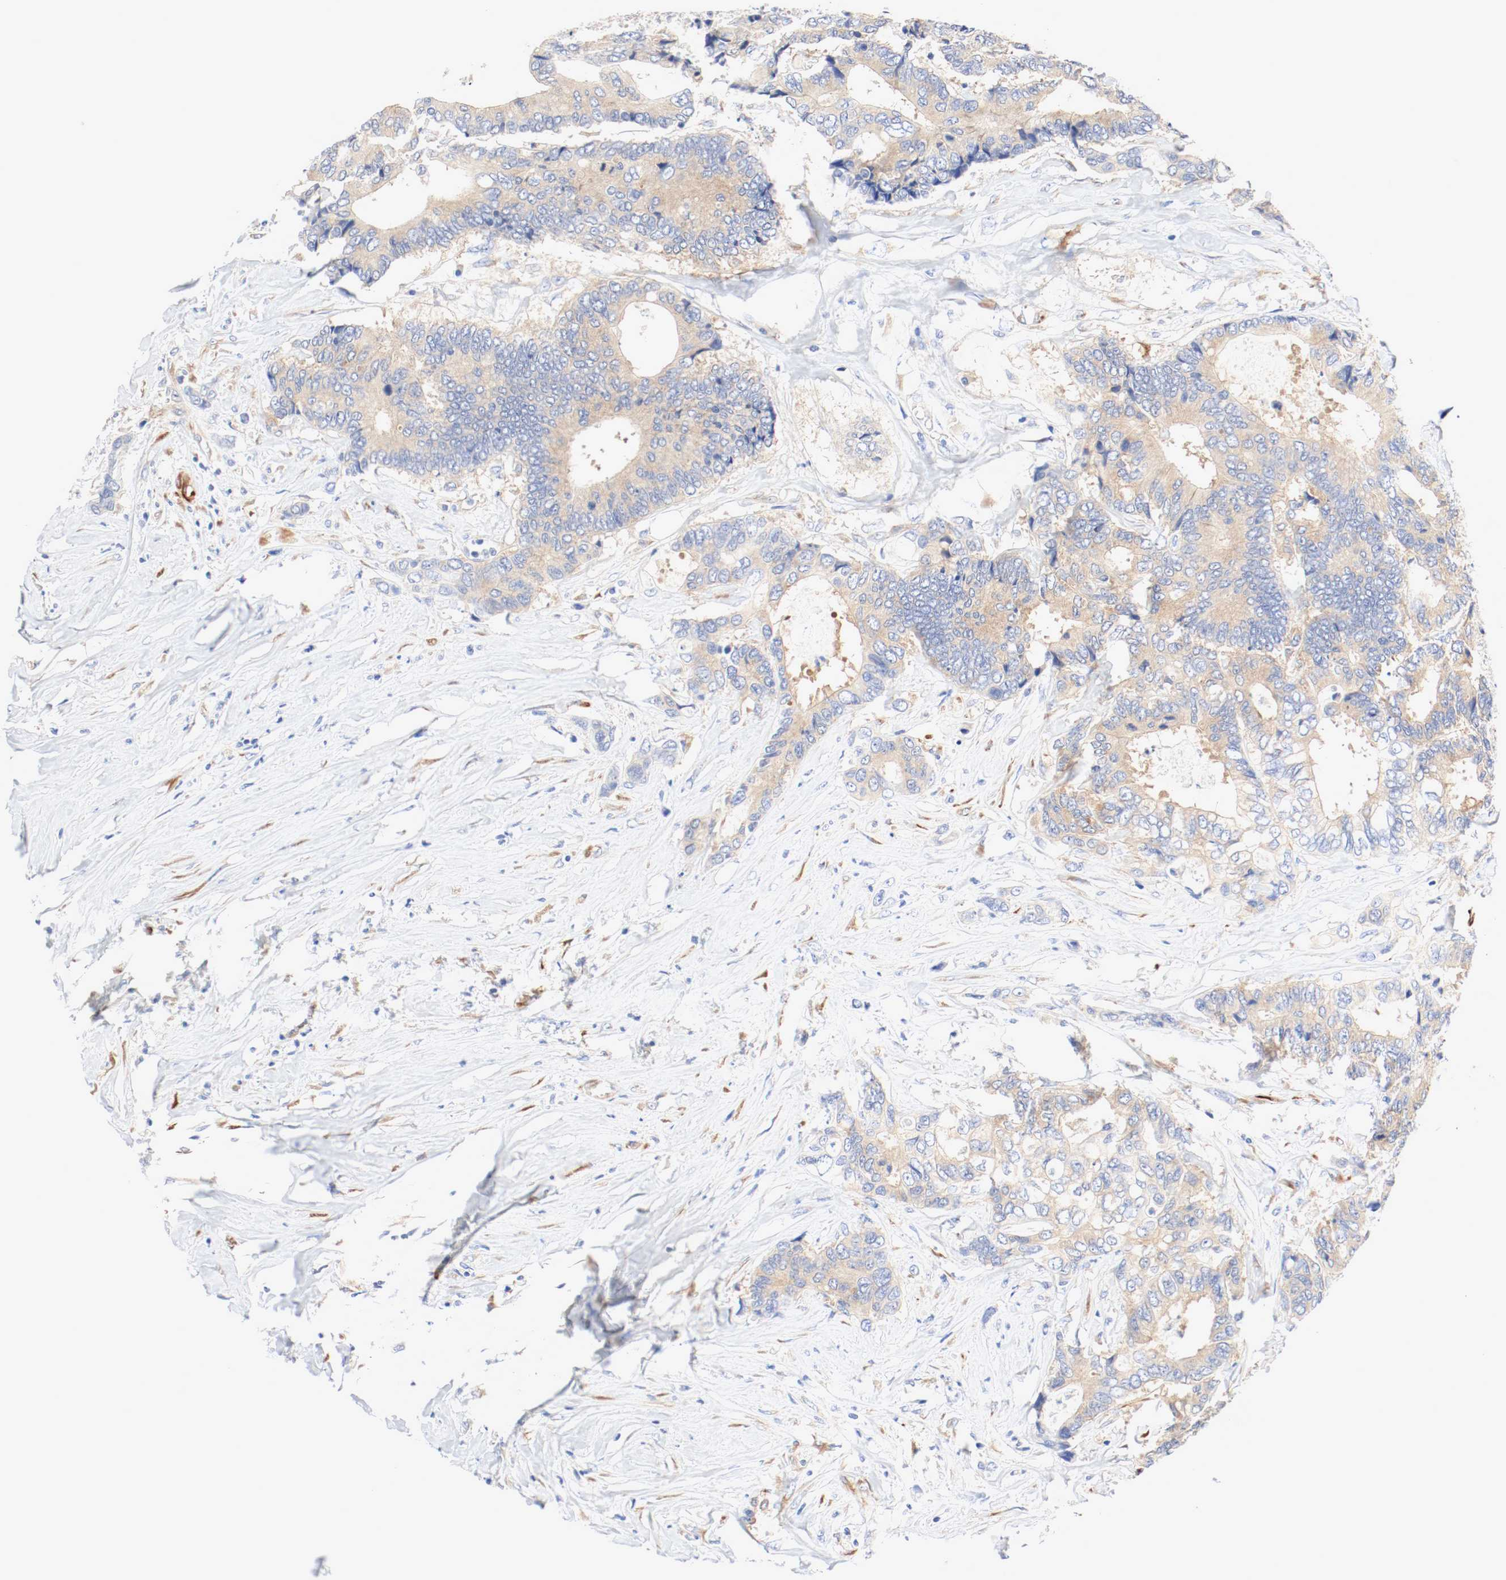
{"staining": {"intensity": "moderate", "quantity": ">75%", "location": "cytoplasmic/membranous"}, "tissue": "colorectal cancer", "cell_type": "Tumor cells", "image_type": "cancer", "snomed": [{"axis": "morphology", "description": "Adenocarcinoma, NOS"}, {"axis": "topography", "description": "Rectum"}], "caption": "This micrograph demonstrates immunohistochemistry (IHC) staining of colorectal cancer, with medium moderate cytoplasmic/membranous expression in about >75% of tumor cells.", "gene": "GIT1", "patient": {"sex": "male", "age": 55}}